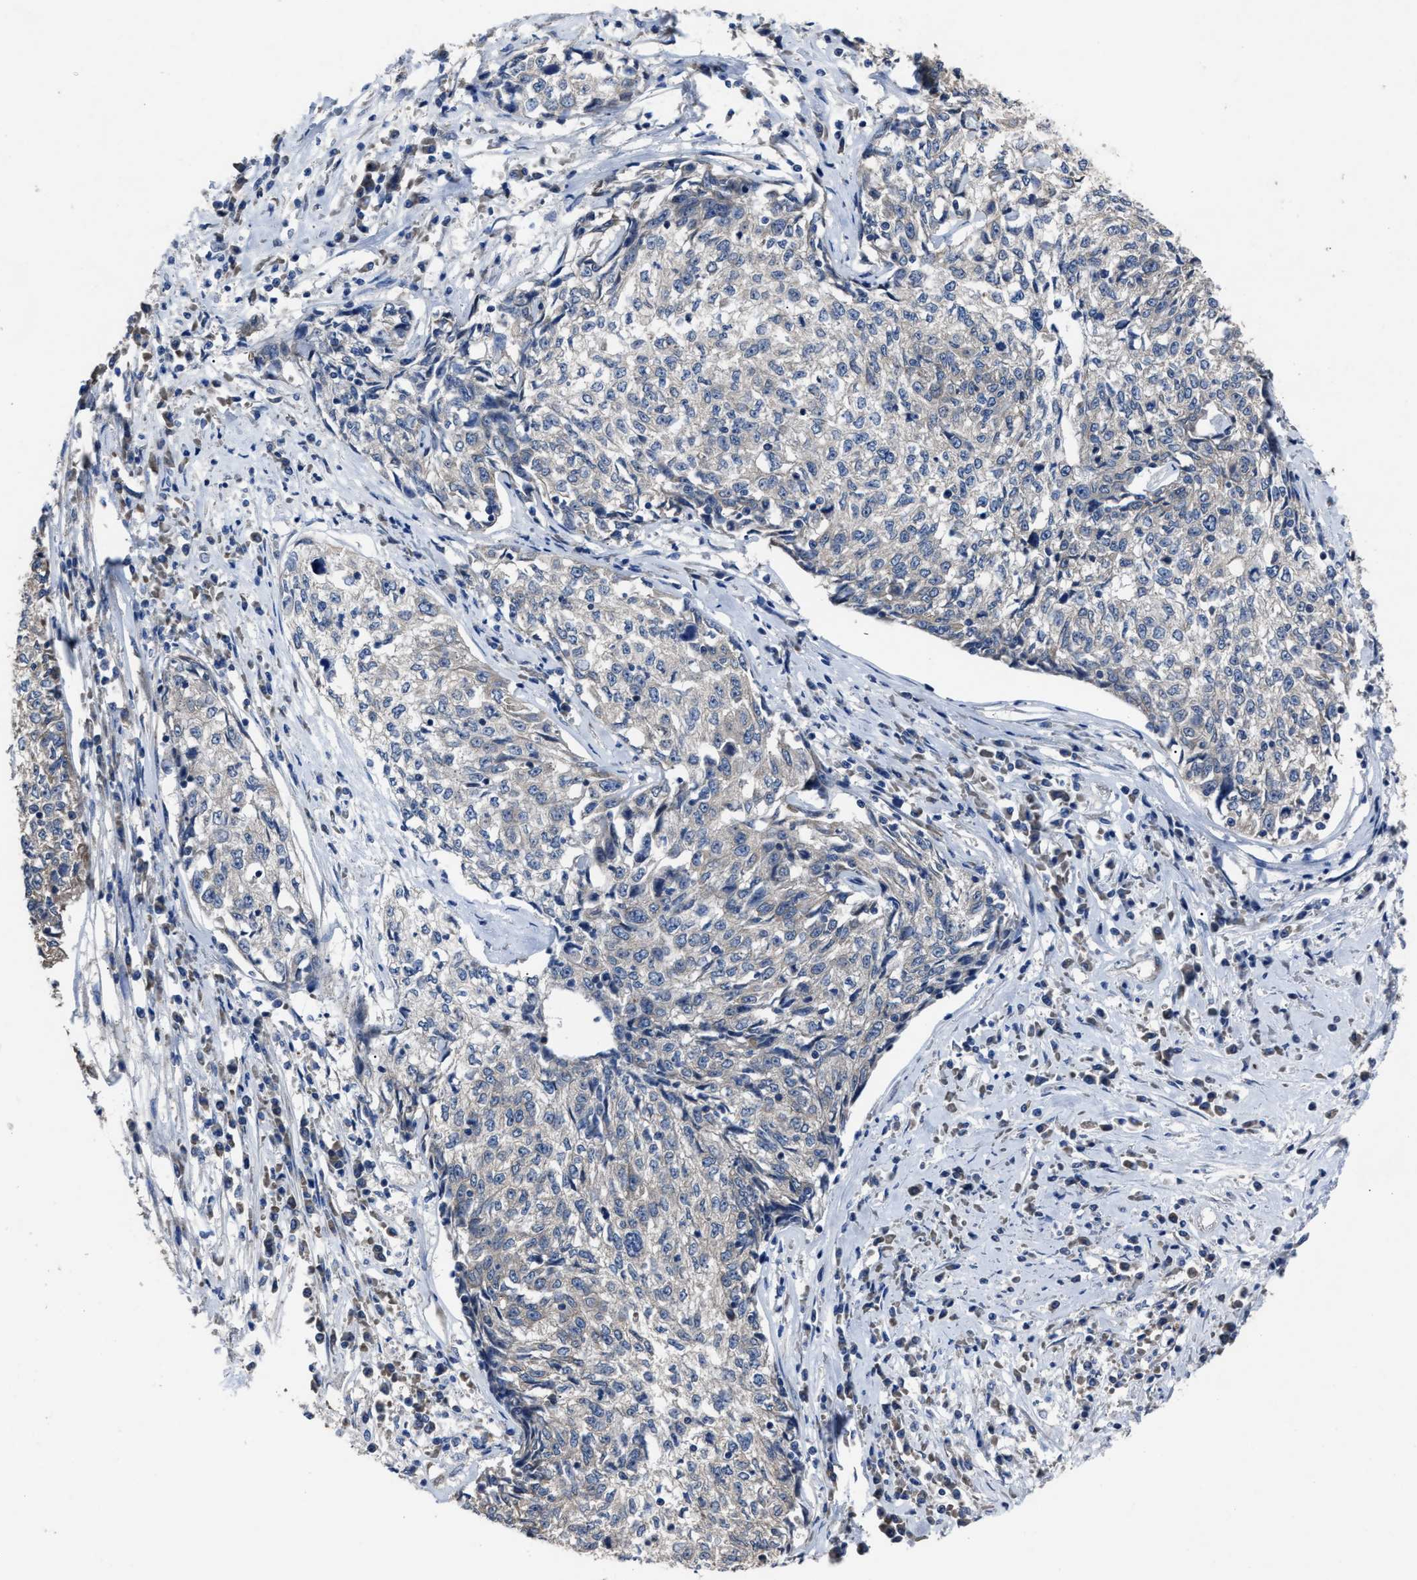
{"staining": {"intensity": "negative", "quantity": "none", "location": "none"}, "tissue": "cervical cancer", "cell_type": "Tumor cells", "image_type": "cancer", "snomed": [{"axis": "morphology", "description": "Squamous cell carcinoma, NOS"}, {"axis": "topography", "description": "Cervix"}], "caption": "A photomicrograph of human squamous cell carcinoma (cervical) is negative for staining in tumor cells.", "gene": "UPF1", "patient": {"sex": "female", "age": 57}}